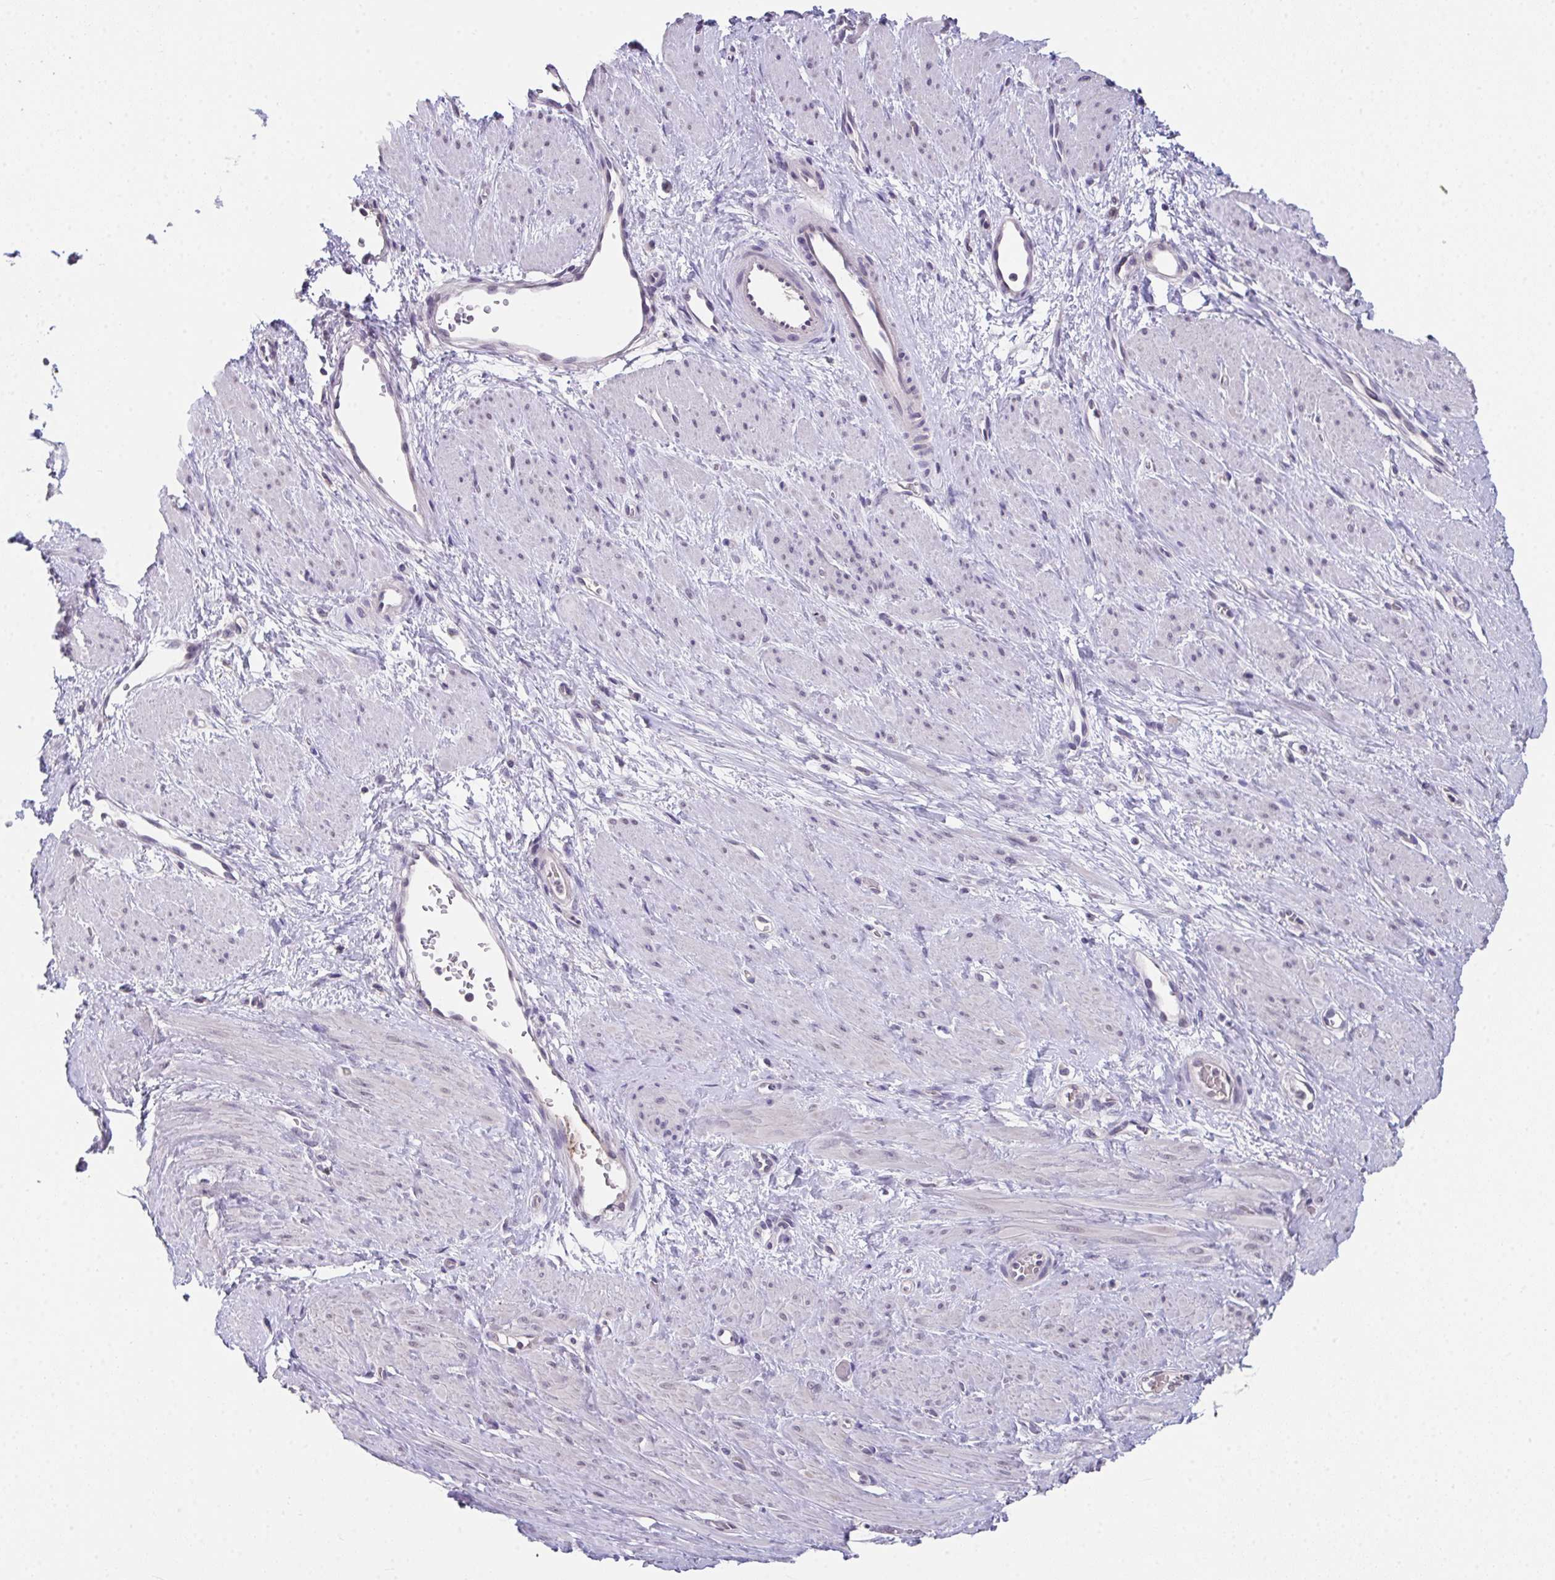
{"staining": {"intensity": "negative", "quantity": "none", "location": "none"}, "tissue": "smooth muscle", "cell_type": "Smooth muscle cells", "image_type": "normal", "snomed": [{"axis": "morphology", "description": "Normal tissue, NOS"}, {"axis": "topography", "description": "Smooth muscle"}, {"axis": "topography", "description": "Uterus"}], "caption": "The immunohistochemistry image has no significant expression in smooth muscle cells of smooth muscle. The staining is performed using DAB brown chromogen with nuclei counter-stained in using hematoxylin.", "gene": "GLTPD2", "patient": {"sex": "female", "age": 39}}